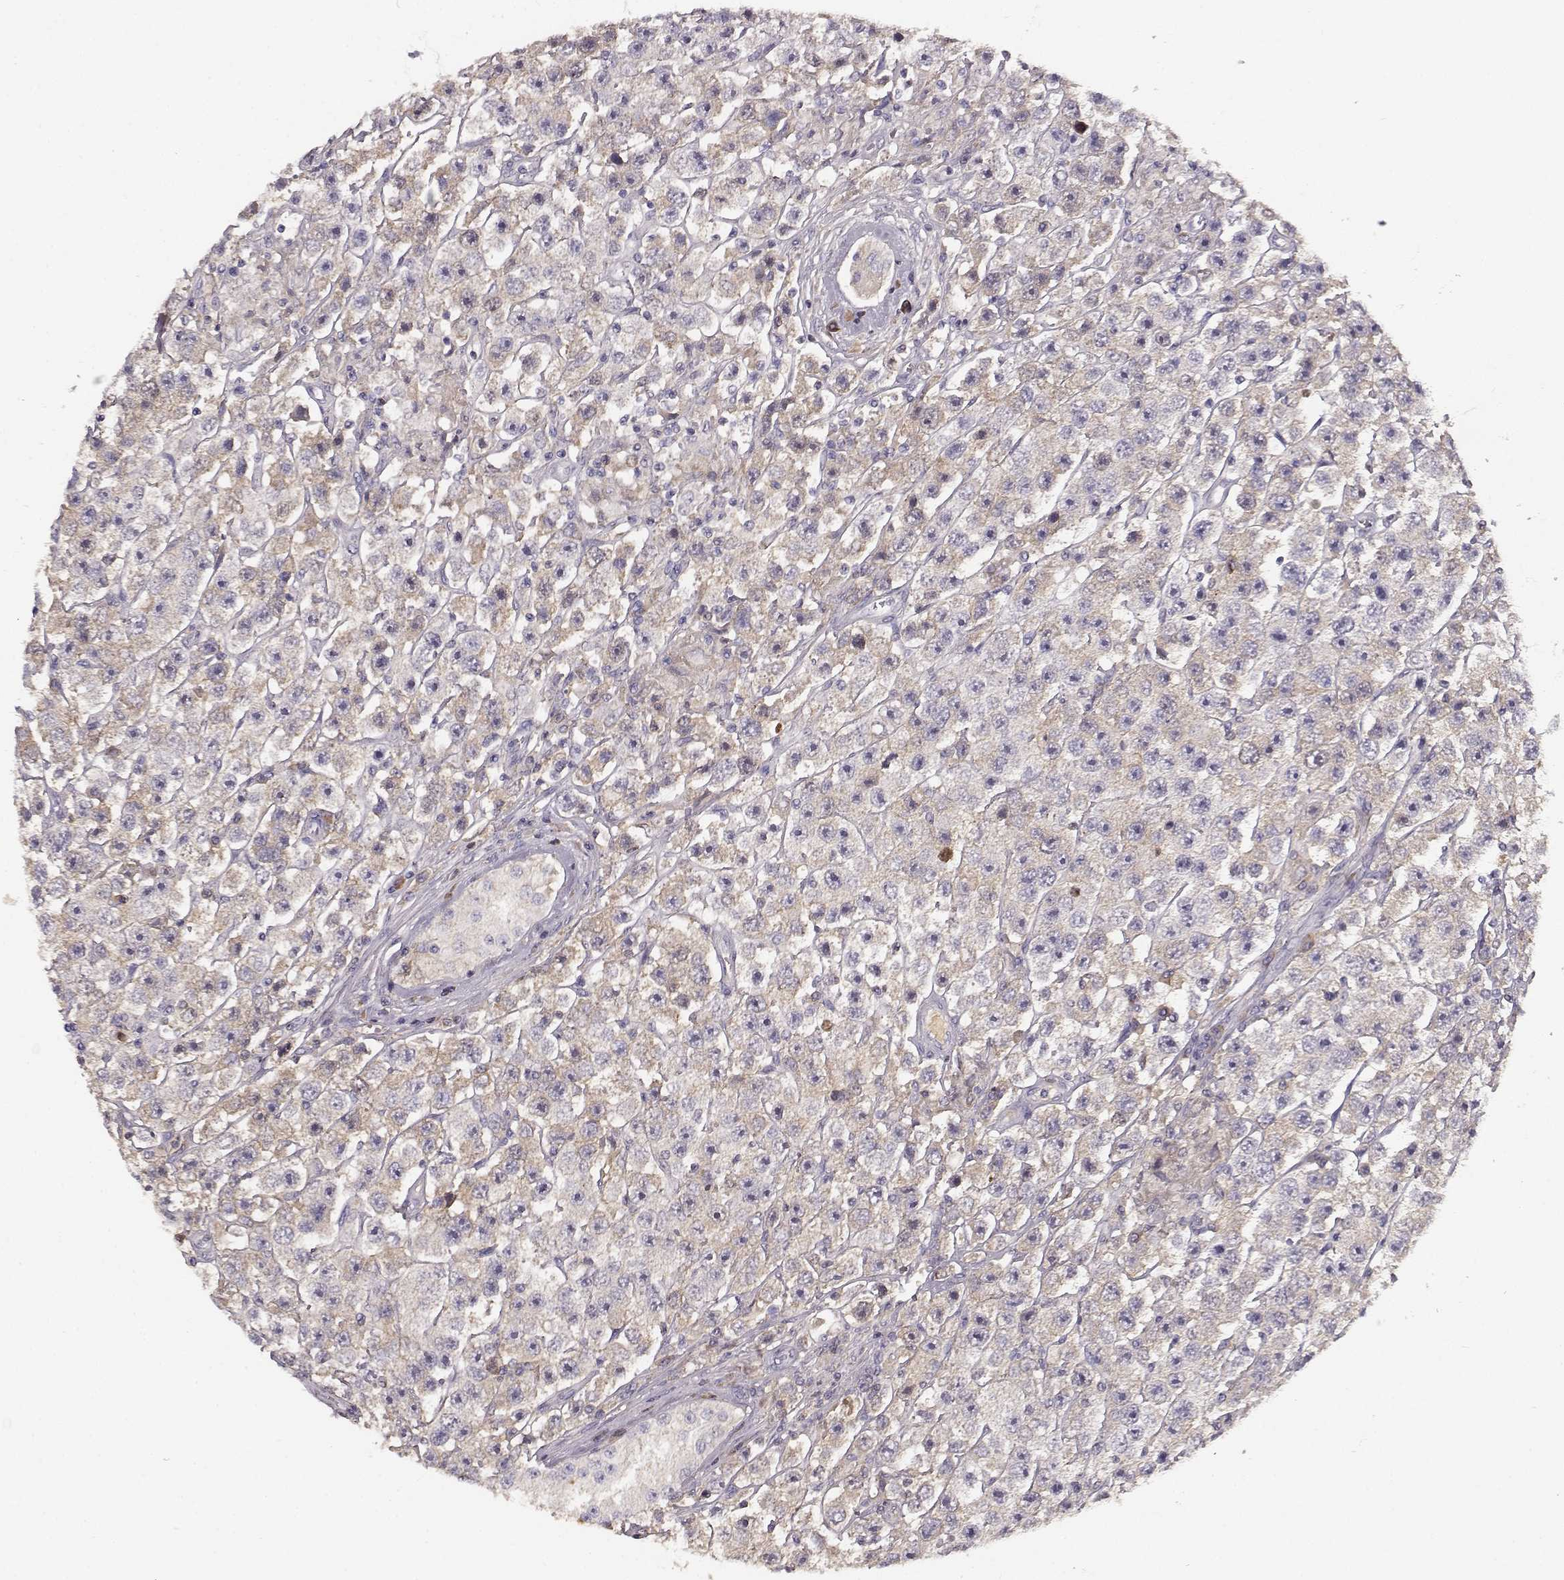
{"staining": {"intensity": "weak", "quantity": ">75%", "location": "cytoplasmic/membranous"}, "tissue": "testis cancer", "cell_type": "Tumor cells", "image_type": "cancer", "snomed": [{"axis": "morphology", "description": "Seminoma, NOS"}, {"axis": "topography", "description": "Testis"}], "caption": "Seminoma (testis) stained with a brown dye reveals weak cytoplasmic/membranous positive expression in approximately >75% of tumor cells.", "gene": "YJEFN3", "patient": {"sex": "male", "age": 45}}